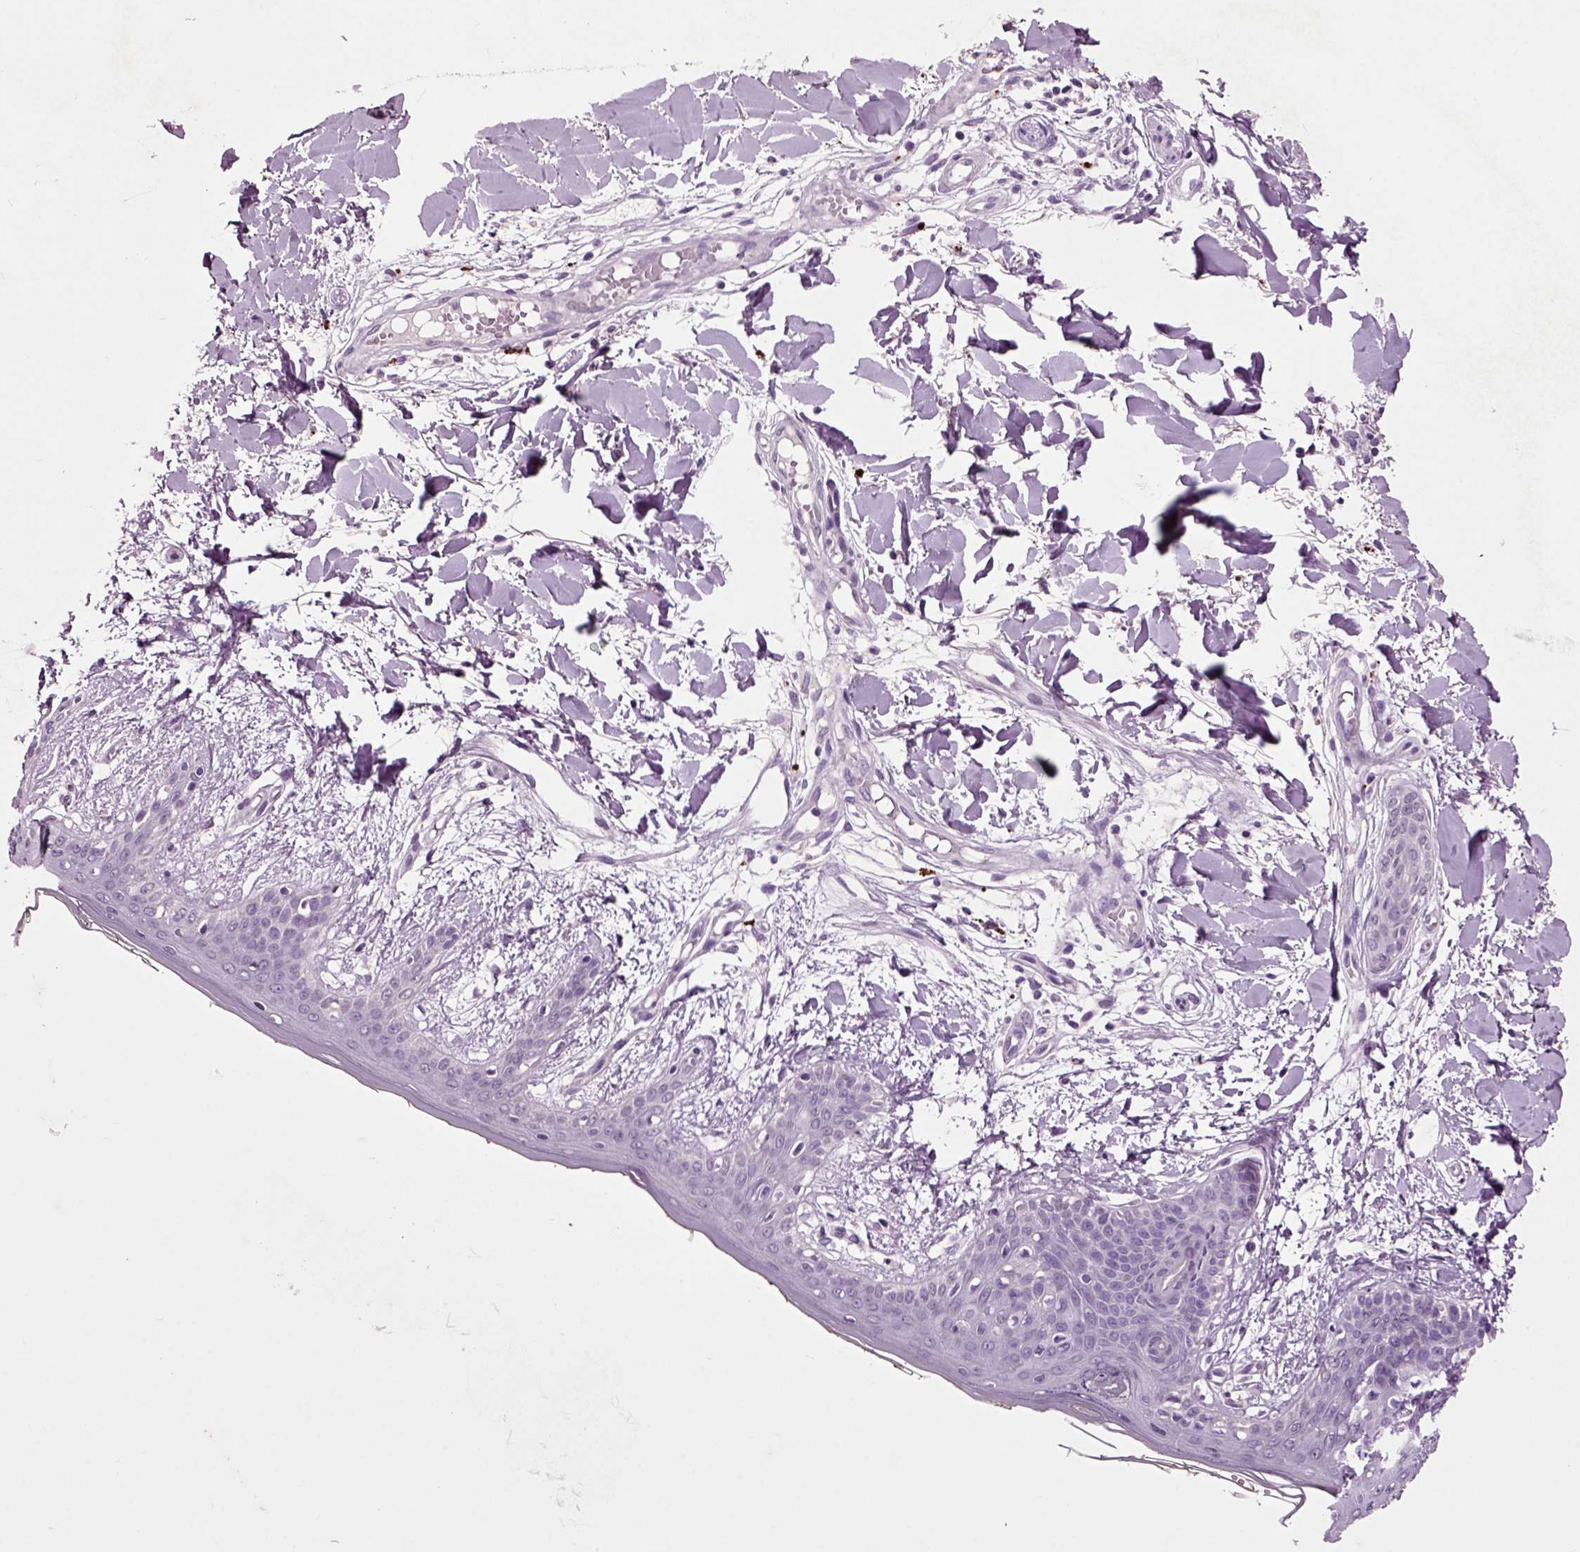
{"staining": {"intensity": "negative", "quantity": "none", "location": "none"}, "tissue": "skin", "cell_type": "Fibroblasts", "image_type": "normal", "snomed": [{"axis": "morphology", "description": "Normal tissue, NOS"}, {"axis": "topography", "description": "Skin"}], "caption": "High power microscopy image of an IHC image of benign skin, revealing no significant staining in fibroblasts.", "gene": "CRHR1", "patient": {"sex": "female", "age": 34}}